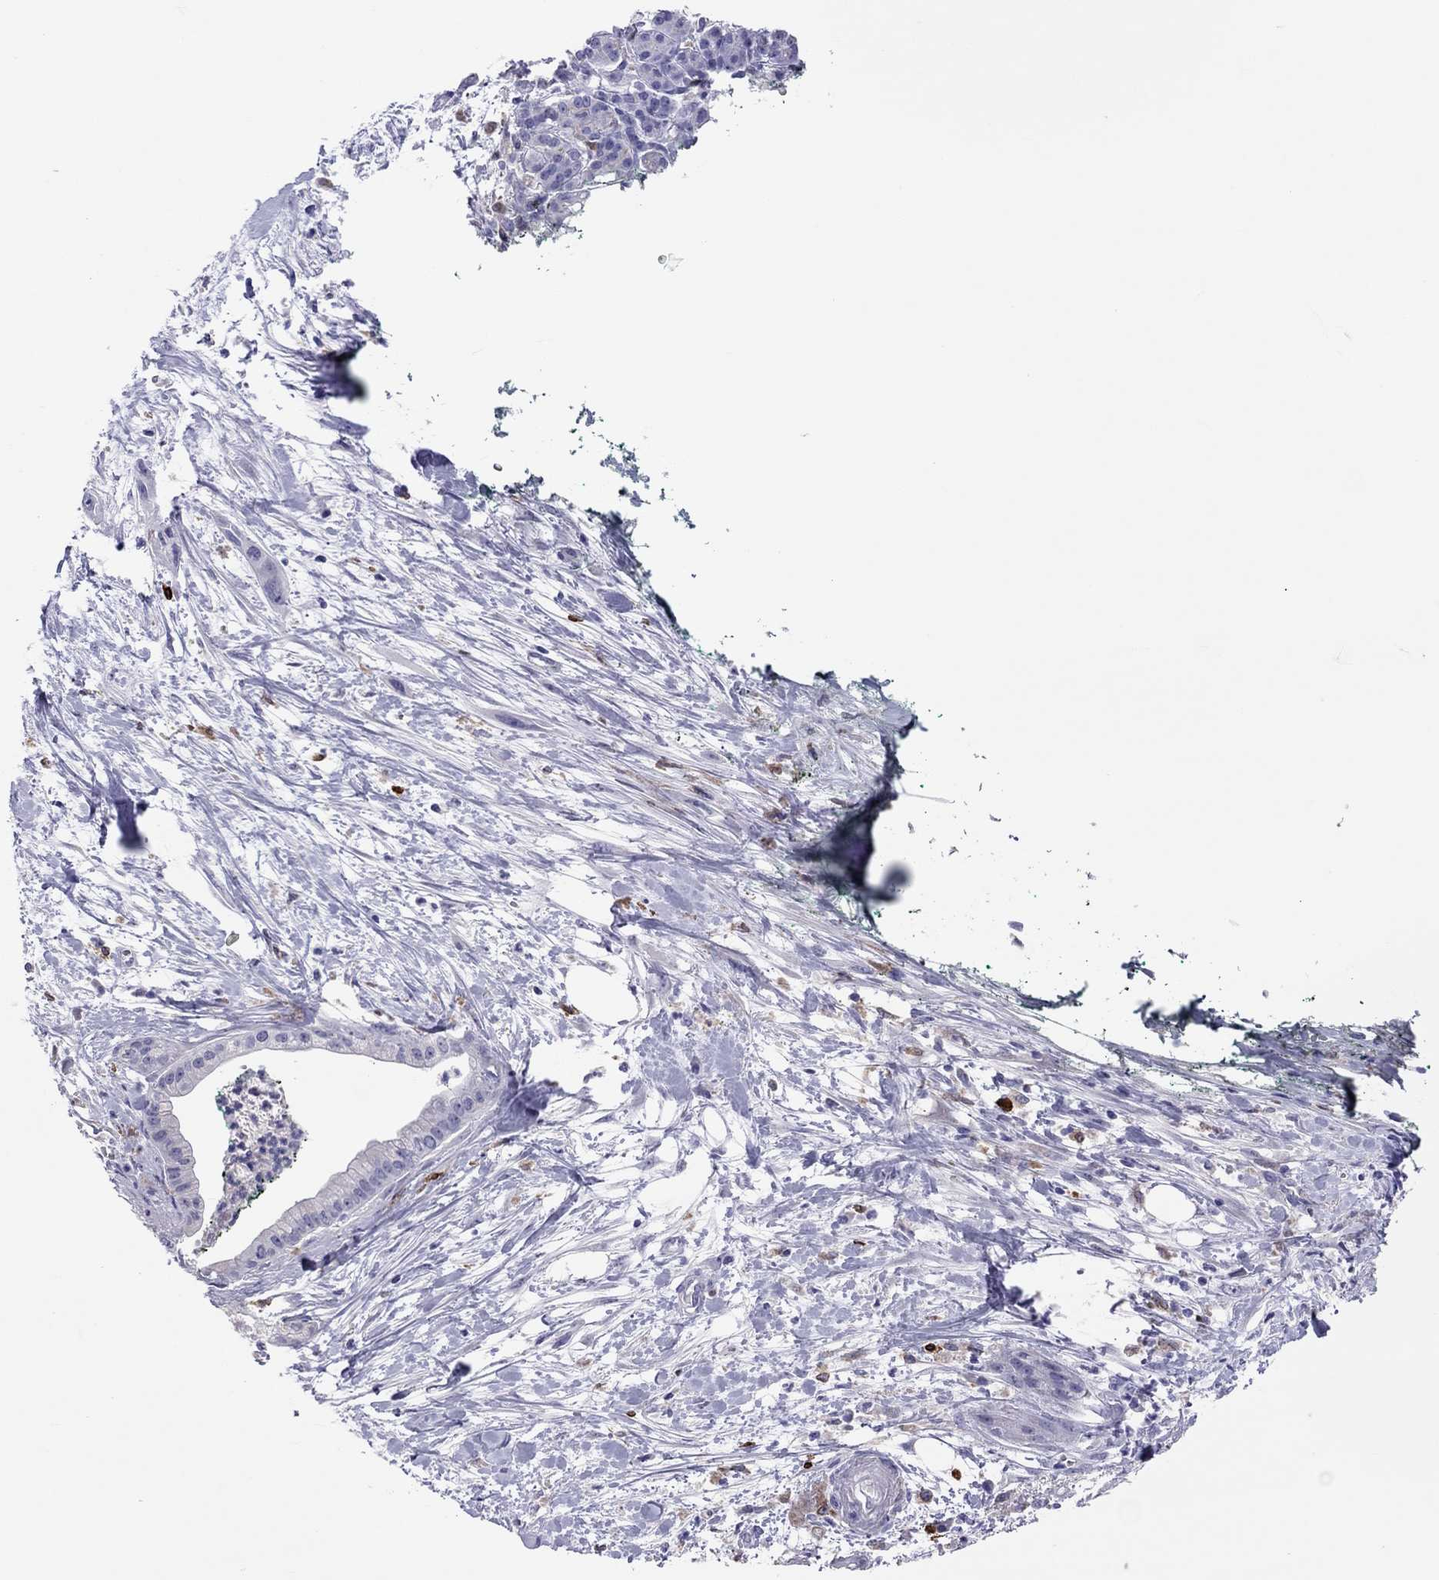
{"staining": {"intensity": "negative", "quantity": "none", "location": "none"}, "tissue": "pancreatic cancer", "cell_type": "Tumor cells", "image_type": "cancer", "snomed": [{"axis": "morphology", "description": "Normal tissue, NOS"}, {"axis": "morphology", "description": "Adenocarcinoma, NOS"}, {"axis": "topography", "description": "Lymph node"}, {"axis": "topography", "description": "Pancreas"}], "caption": "Pancreatic adenocarcinoma stained for a protein using IHC reveals no staining tumor cells.", "gene": "ADORA2A", "patient": {"sex": "female", "age": 58}}